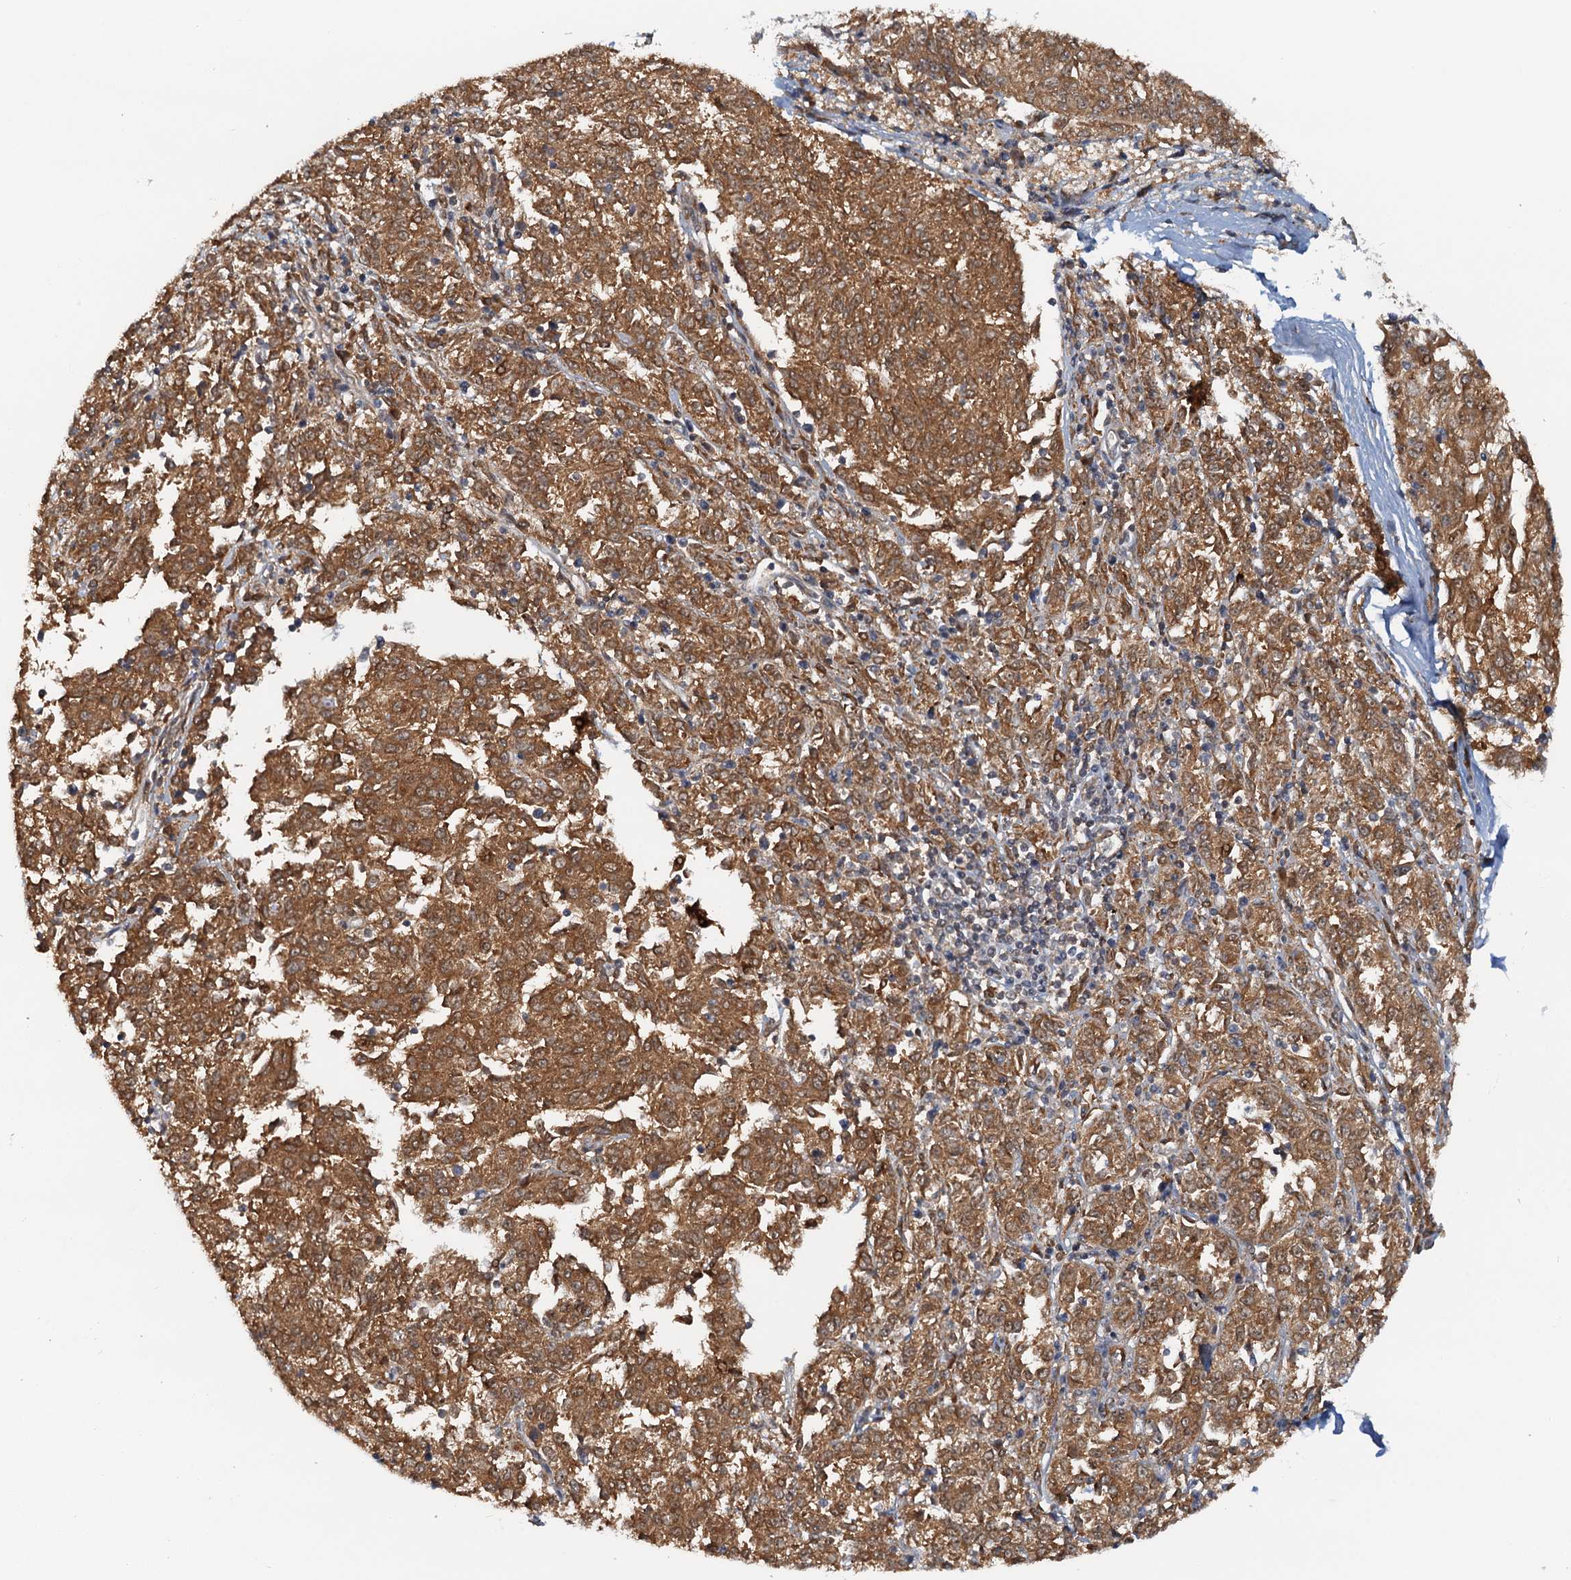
{"staining": {"intensity": "moderate", "quantity": ">75%", "location": "cytoplasmic/membranous"}, "tissue": "melanoma", "cell_type": "Tumor cells", "image_type": "cancer", "snomed": [{"axis": "morphology", "description": "Malignant melanoma, NOS"}, {"axis": "topography", "description": "Skin"}], "caption": "Malignant melanoma tissue exhibits moderate cytoplasmic/membranous staining in approximately >75% of tumor cells The staining was performed using DAB (3,3'-diaminobenzidine), with brown indicating positive protein expression. Nuclei are stained blue with hematoxylin.", "gene": "TOLLIP", "patient": {"sex": "female", "age": 72}}